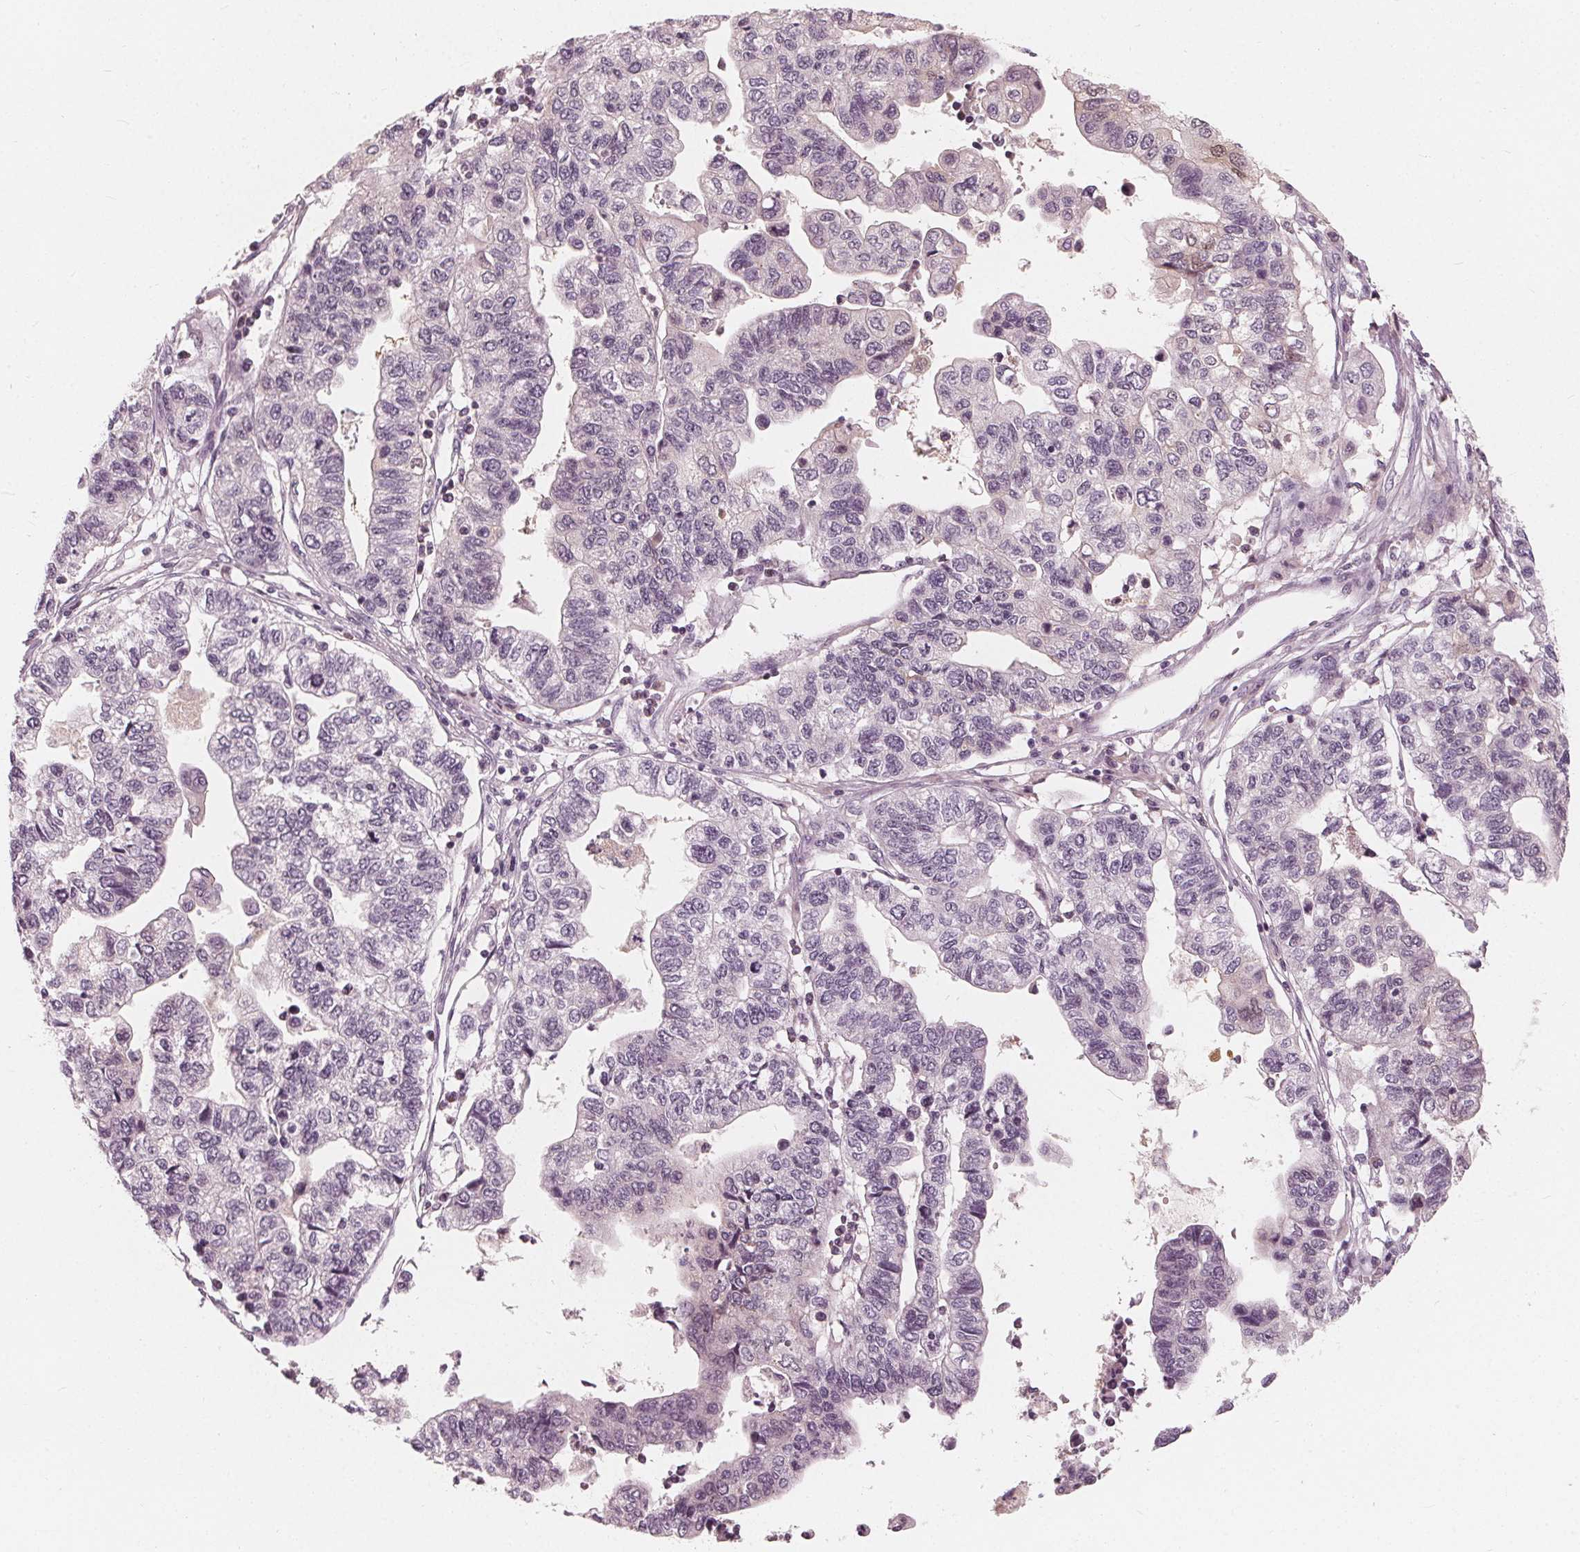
{"staining": {"intensity": "negative", "quantity": "none", "location": "none"}, "tissue": "stomach cancer", "cell_type": "Tumor cells", "image_type": "cancer", "snomed": [{"axis": "morphology", "description": "Adenocarcinoma, NOS"}, {"axis": "topography", "description": "Stomach, upper"}], "caption": "Tumor cells show no significant positivity in stomach cancer. The staining is performed using DAB (3,3'-diaminobenzidine) brown chromogen with nuclei counter-stained in using hematoxylin.", "gene": "SAT2", "patient": {"sex": "female", "age": 67}}